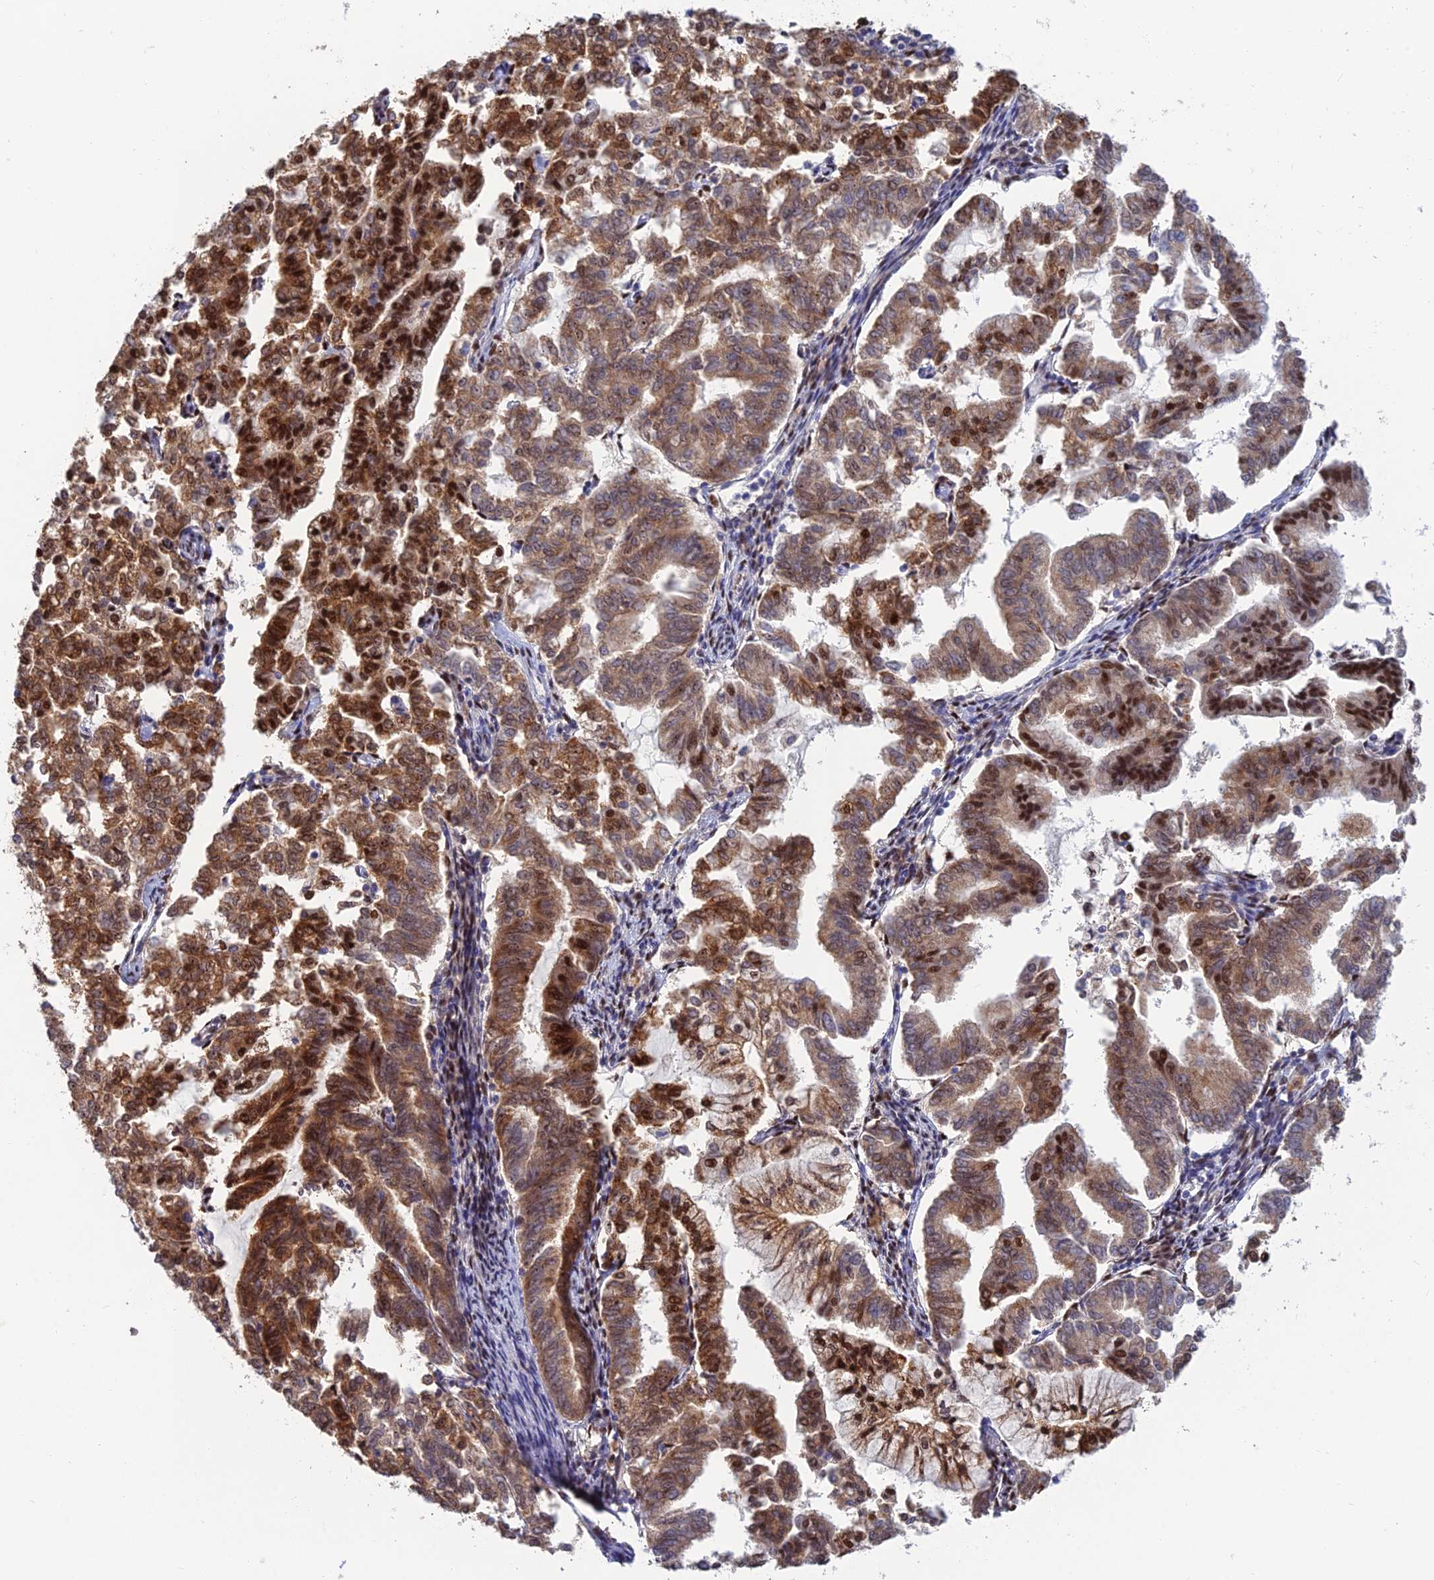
{"staining": {"intensity": "strong", "quantity": ">75%", "location": "cytoplasmic/membranous,nuclear"}, "tissue": "endometrial cancer", "cell_type": "Tumor cells", "image_type": "cancer", "snomed": [{"axis": "morphology", "description": "Adenocarcinoma, NOS"}, {"axis": "topography", "description": "Endometrium"}], "caption": "The micrograph exhibits a brown stain indicating the presence of a protein in the cytoplasmic/membranous and nuclear of tumor cells in endometrial adenocarcinoma. The staining is performed using DAB (3,3'-diaminobenzidine) brown chromogen to label protein expression. The nuclei are counter-stained blue using hematoxylin.", "gene": "DNPEP", "patient": {"sex": "female", "age": 79}}